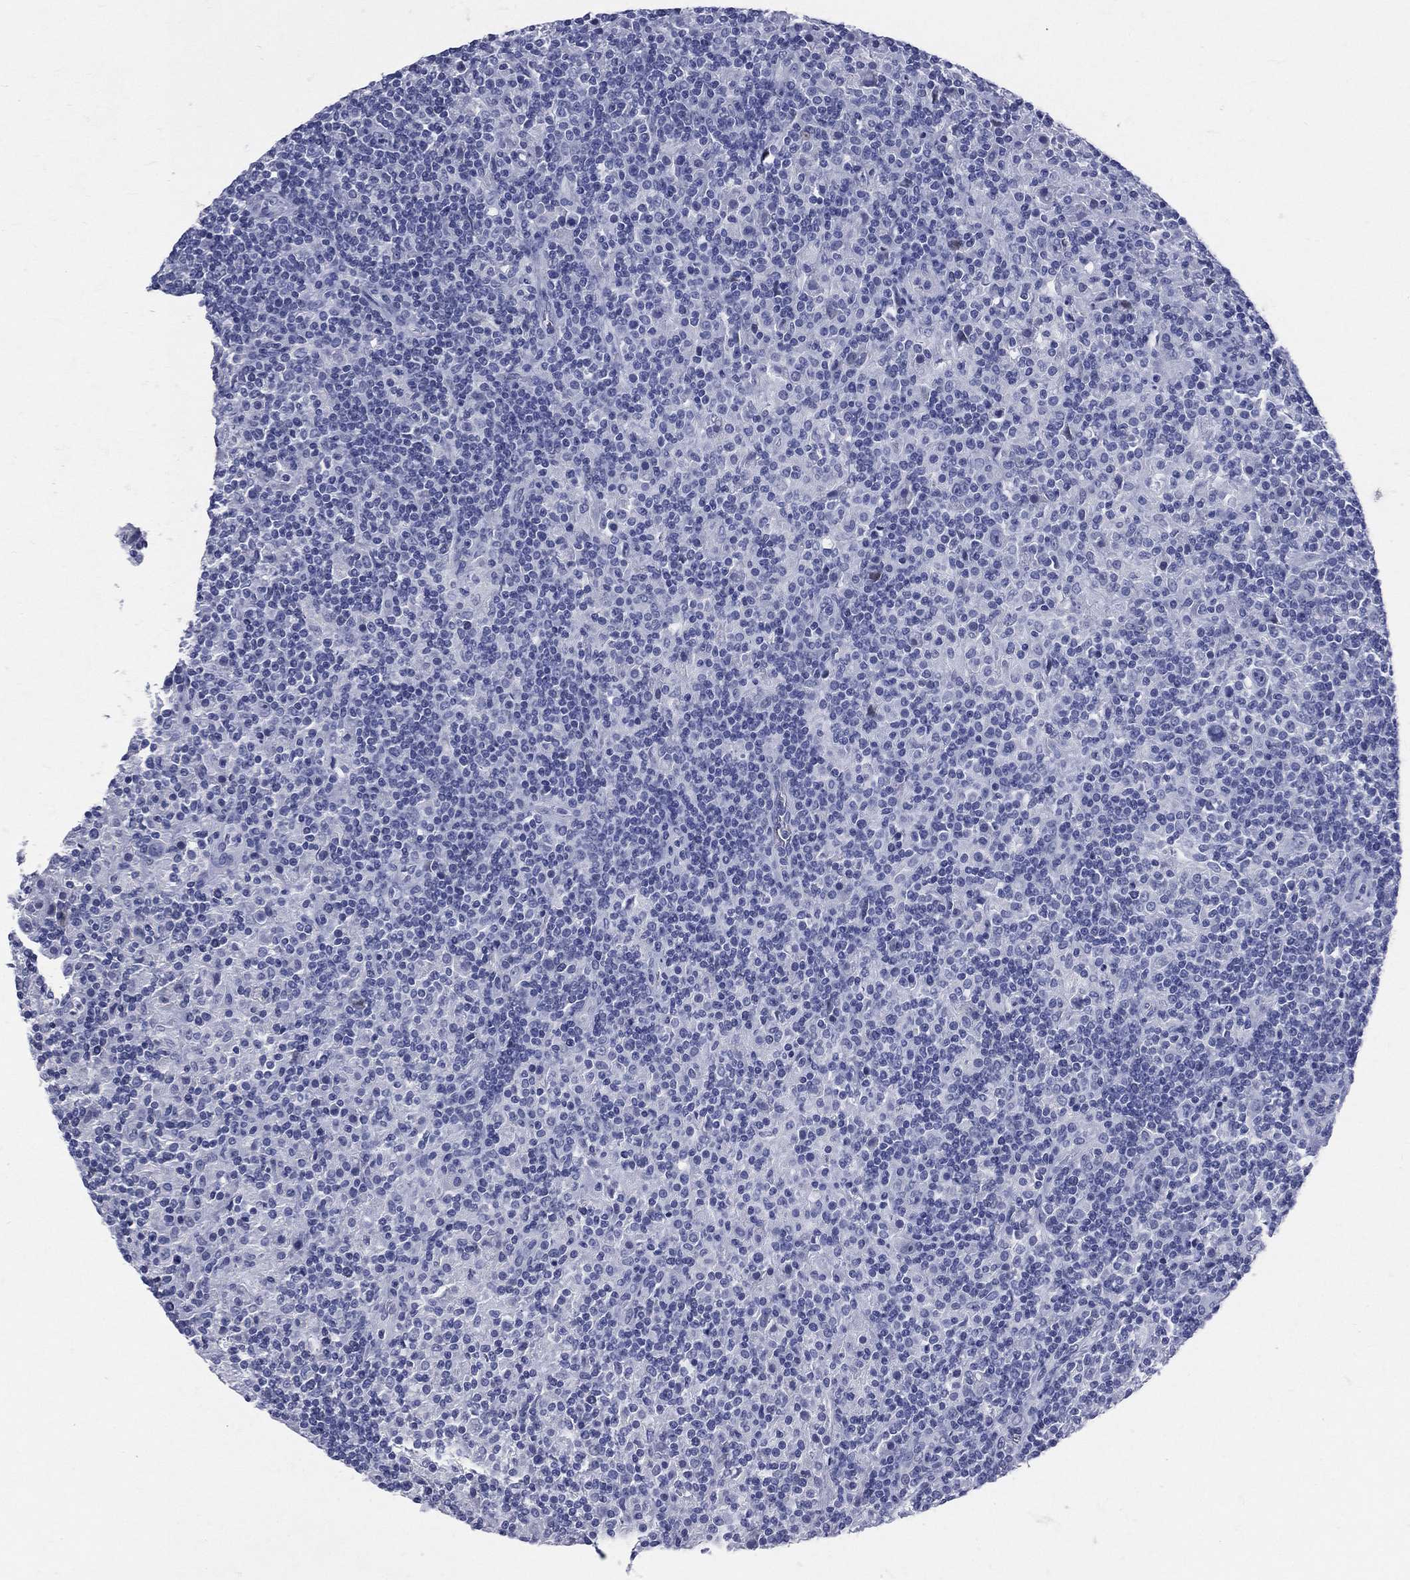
{"staining": {"intensity": "negative", "quantity": "none", "location": "none"}, "tissue": "lymphoma", "cell_type": "Tumor cells", "image_type": "cancer", "snomed": [{"axis": "morphology", "description": "Hodgkin's disease, NOS"}, {"axis": "topography", "description": "Lymph node"}], "caption": "Tumor cells are negative for brown protein staining in Hodgkin's disease.", "gene": "CYLC1", "patient": {"sex": "male", "age": 70}}